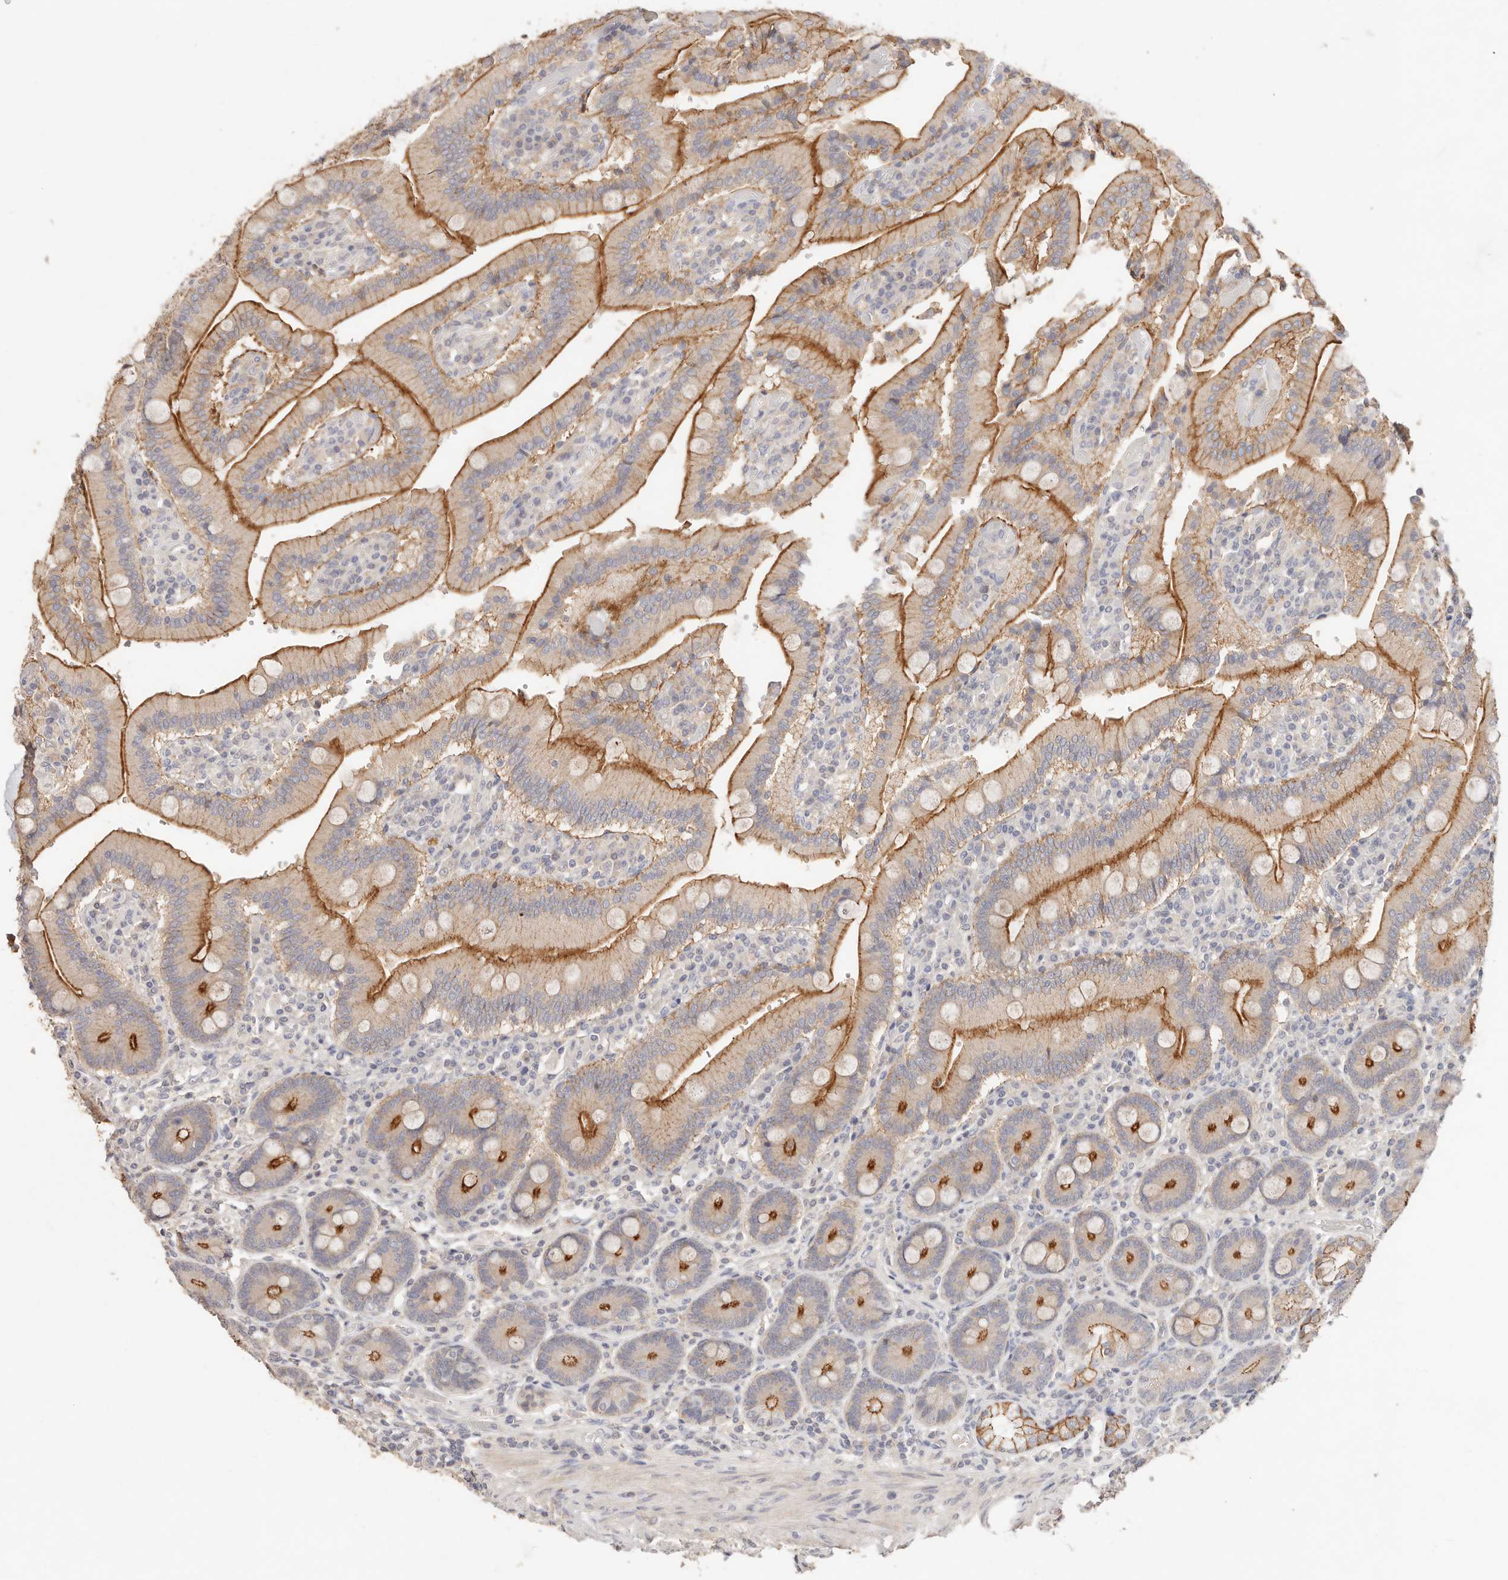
{"staining": {"intensity": "strong", "quantity": "25%-75%", "location": "cytoplasmic/membranous"}, "tissue": "duodenum", "cell_type": "Glandular cells", "image_type": "normal", "snomed": [{"axis": "morphology", "description": "Normal tissue, NOS"}, {"axis": "topography", "description": "Duodenum"}], "caption": "Protein analysis of benign duodenum reveals strong cytoplasmic/membranous staining in about 25%-75% of glandular cells. The protein of interest is shown in brown color, while the nuclei are stained blue.", "gene": "CXADR", "patient": {"sex": "female", "age": 62}}